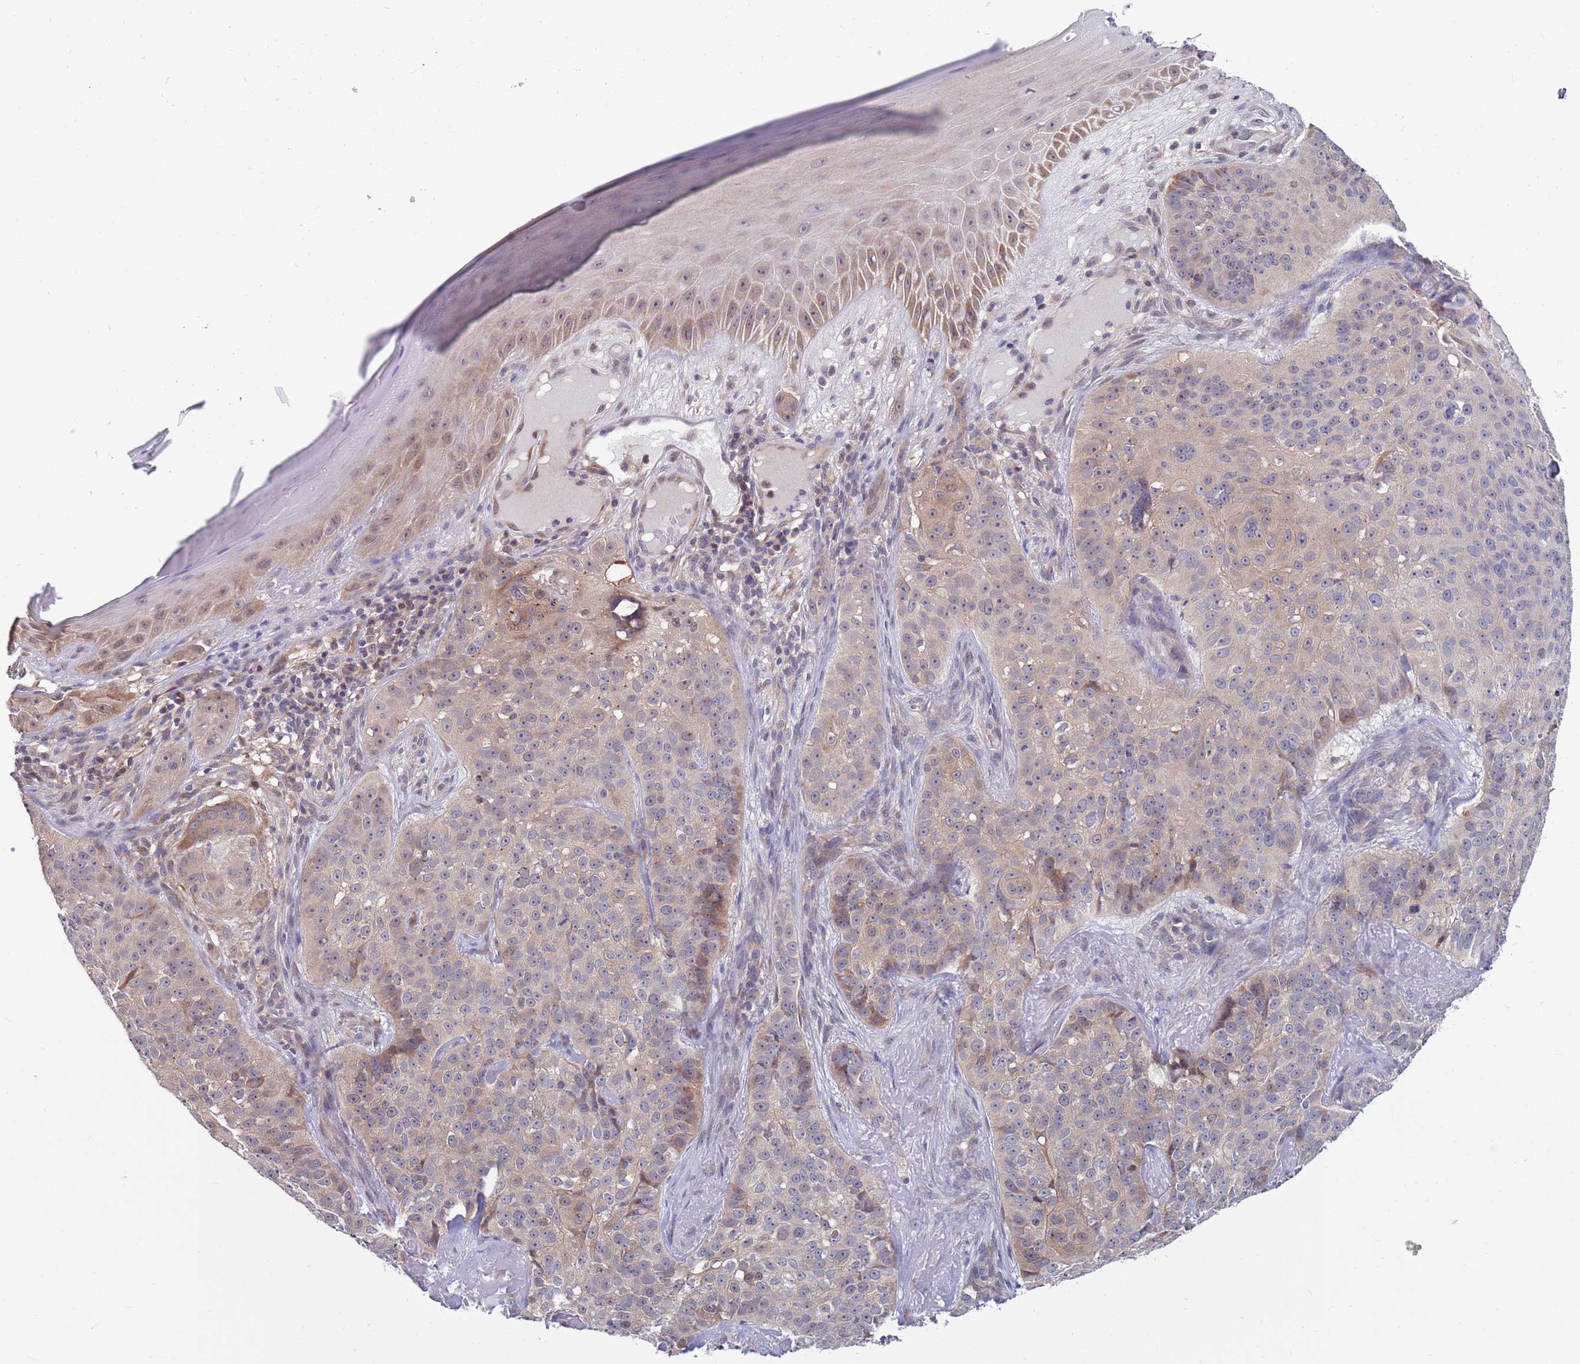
{"staining": {"intensity": "weak", "quantity": "25%-75%", "location": "cytoplasmic/membranous"}, "tissue": "skin cancer", "cell_type": "Tumor cells", "image_type": "cancer", "snomed": [{"axis": "morphology", "description": "Basal cell carcinoma"}, {"axis": "topography", "description": "Skin"}], "caption": "There is low levels of weak cytoplasmic/membranous staining in tumor cells of skin cancer, as demonstrated by immunohistochemical staining (brown color).", "gene": "KLHL29", "patient": {"sex": "female", "age": 92}}